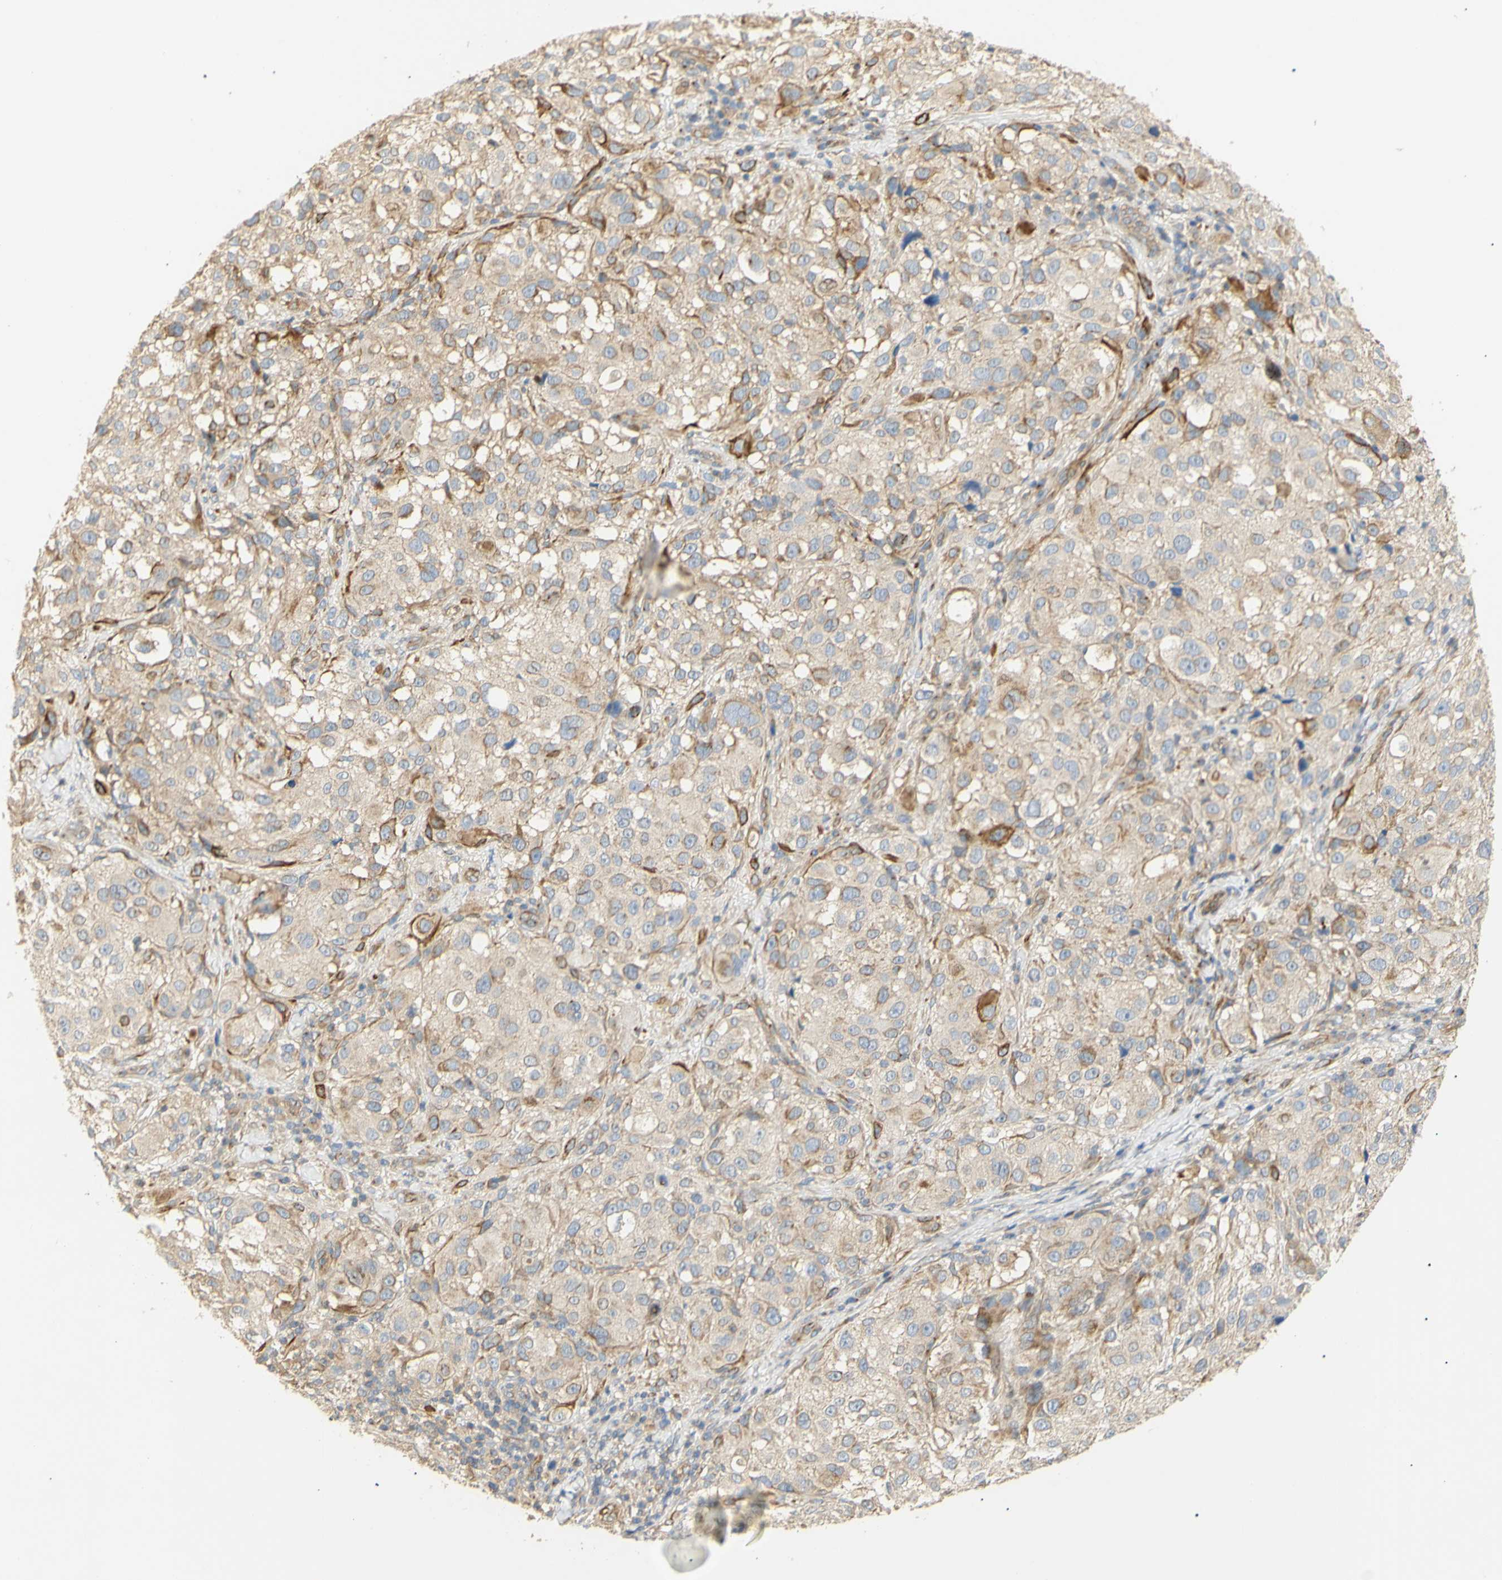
{"staining": {"intensity": "moderate", "quantity": "25%-75%", "location": "cytoplasmic/membranous"}, "tissue": "melanoma", "cell_type": "Tumor cells", "image_type": "cancer", "snomed": [{"axis": "morphology", "description": "Necrosis, NOS"}, {"axis": "morphology", "description": "Malignant melanoma, NOS"}, {"axis": "topography", "description": "Skin"}], "caption": "Protein expression analysis of melanoma shows moderate cytoplasmic/membranous expression in approximately 25%-75% of tumor cells.", "gene": "KCNE4", "patient": {"sex": "female", "age": 87}}